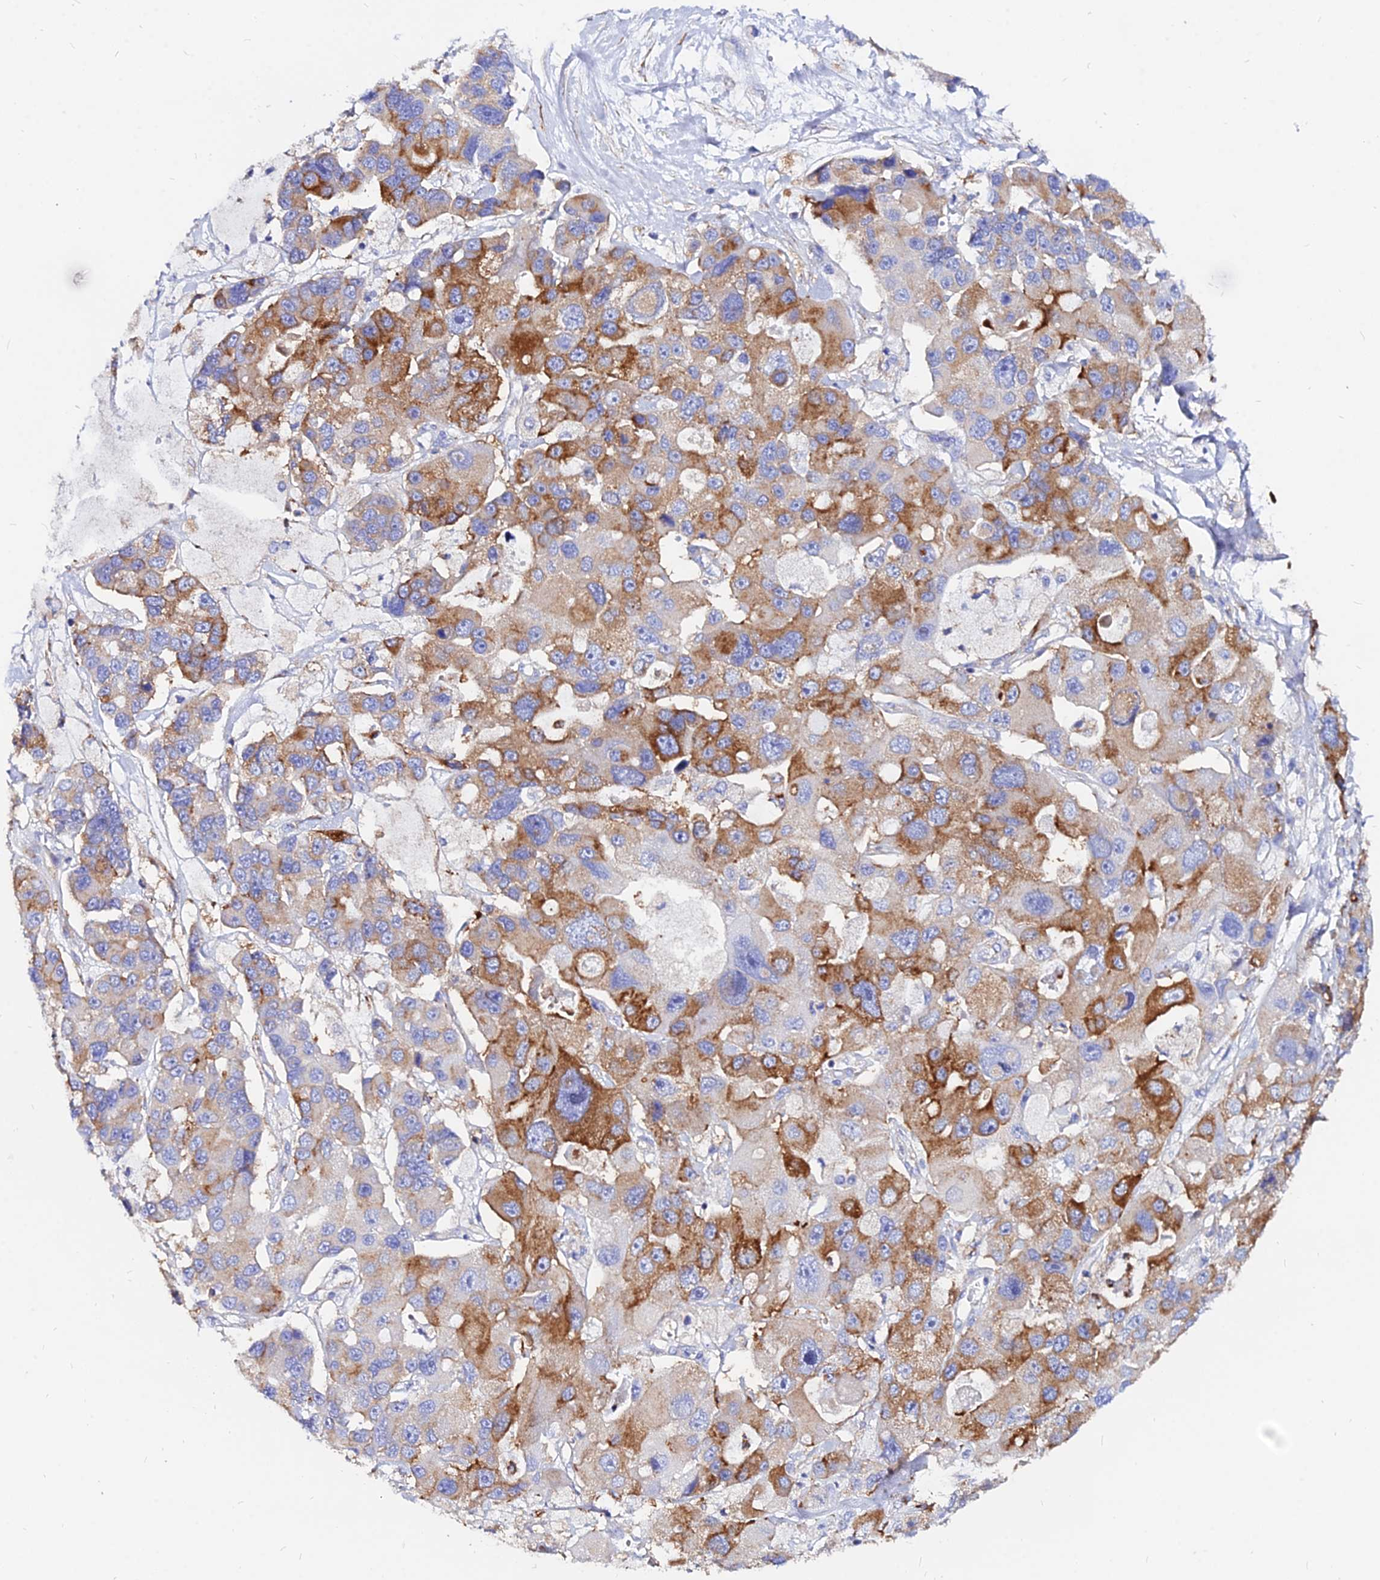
{"staining": {"intensity": "strong", "quantity": "25%-75%", "location": "cytoplasmic/membranous"}, "tissue": "lung cancer", "cell_type": "Tumor cells", "image_type": "cancer", "snomed": [{"axis": "morphology", "description": "Adenocarcinoma, NOS"}, {"axis": "topography", "description": "Lung"}], "caption": "Protein expression analysis of lung cancer shows strong cytoplasmic/membranous staining in about 25%-75% of tumor cells.", "gene": "AGTRAP", "patient": {"sex": "female", "age": 54}}